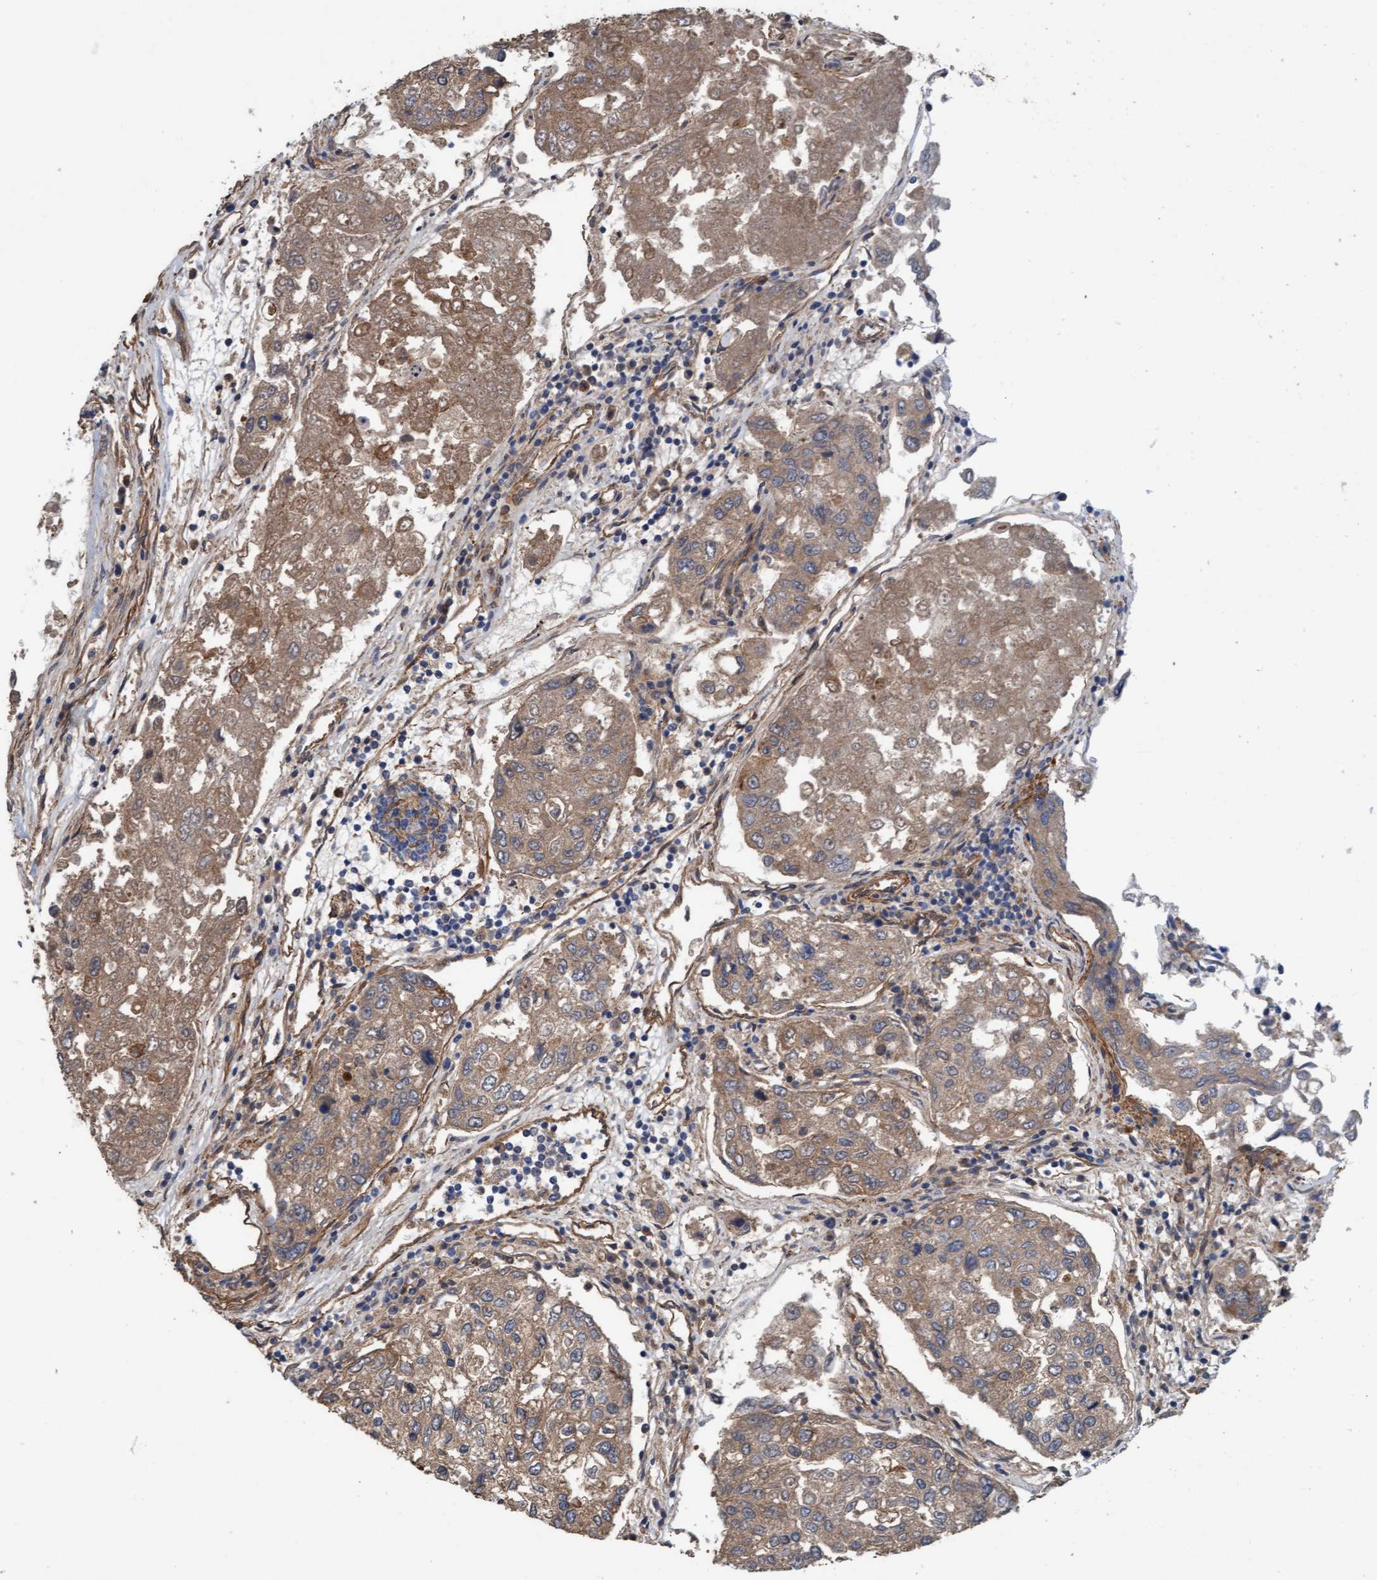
{"staining": {"intensity": "moderate", "quantity": ">75%", "location": "cytoplasmic/membranous"}, "tissue": "urothelial cancer", "cell_type": "Tumor cells", "image_type": "cancer", "snomed": [{"axis": "morphology", "description": "Urothelial carcinoma, High grade"}, {"axis": "topography", "description": "Lymph node"}, {"axis": "topography", "description": "Urinary bladder"}], "caption": "Protein staining shows moderate cytoplasmic/membranous positivity in approximately >75% of tumor cells in urothelial cancer. (Brightfield microscopy of DAB IHC at high magnification).", "gene": "STXBP4", "patient": {"sex": "male", "age": 51}}